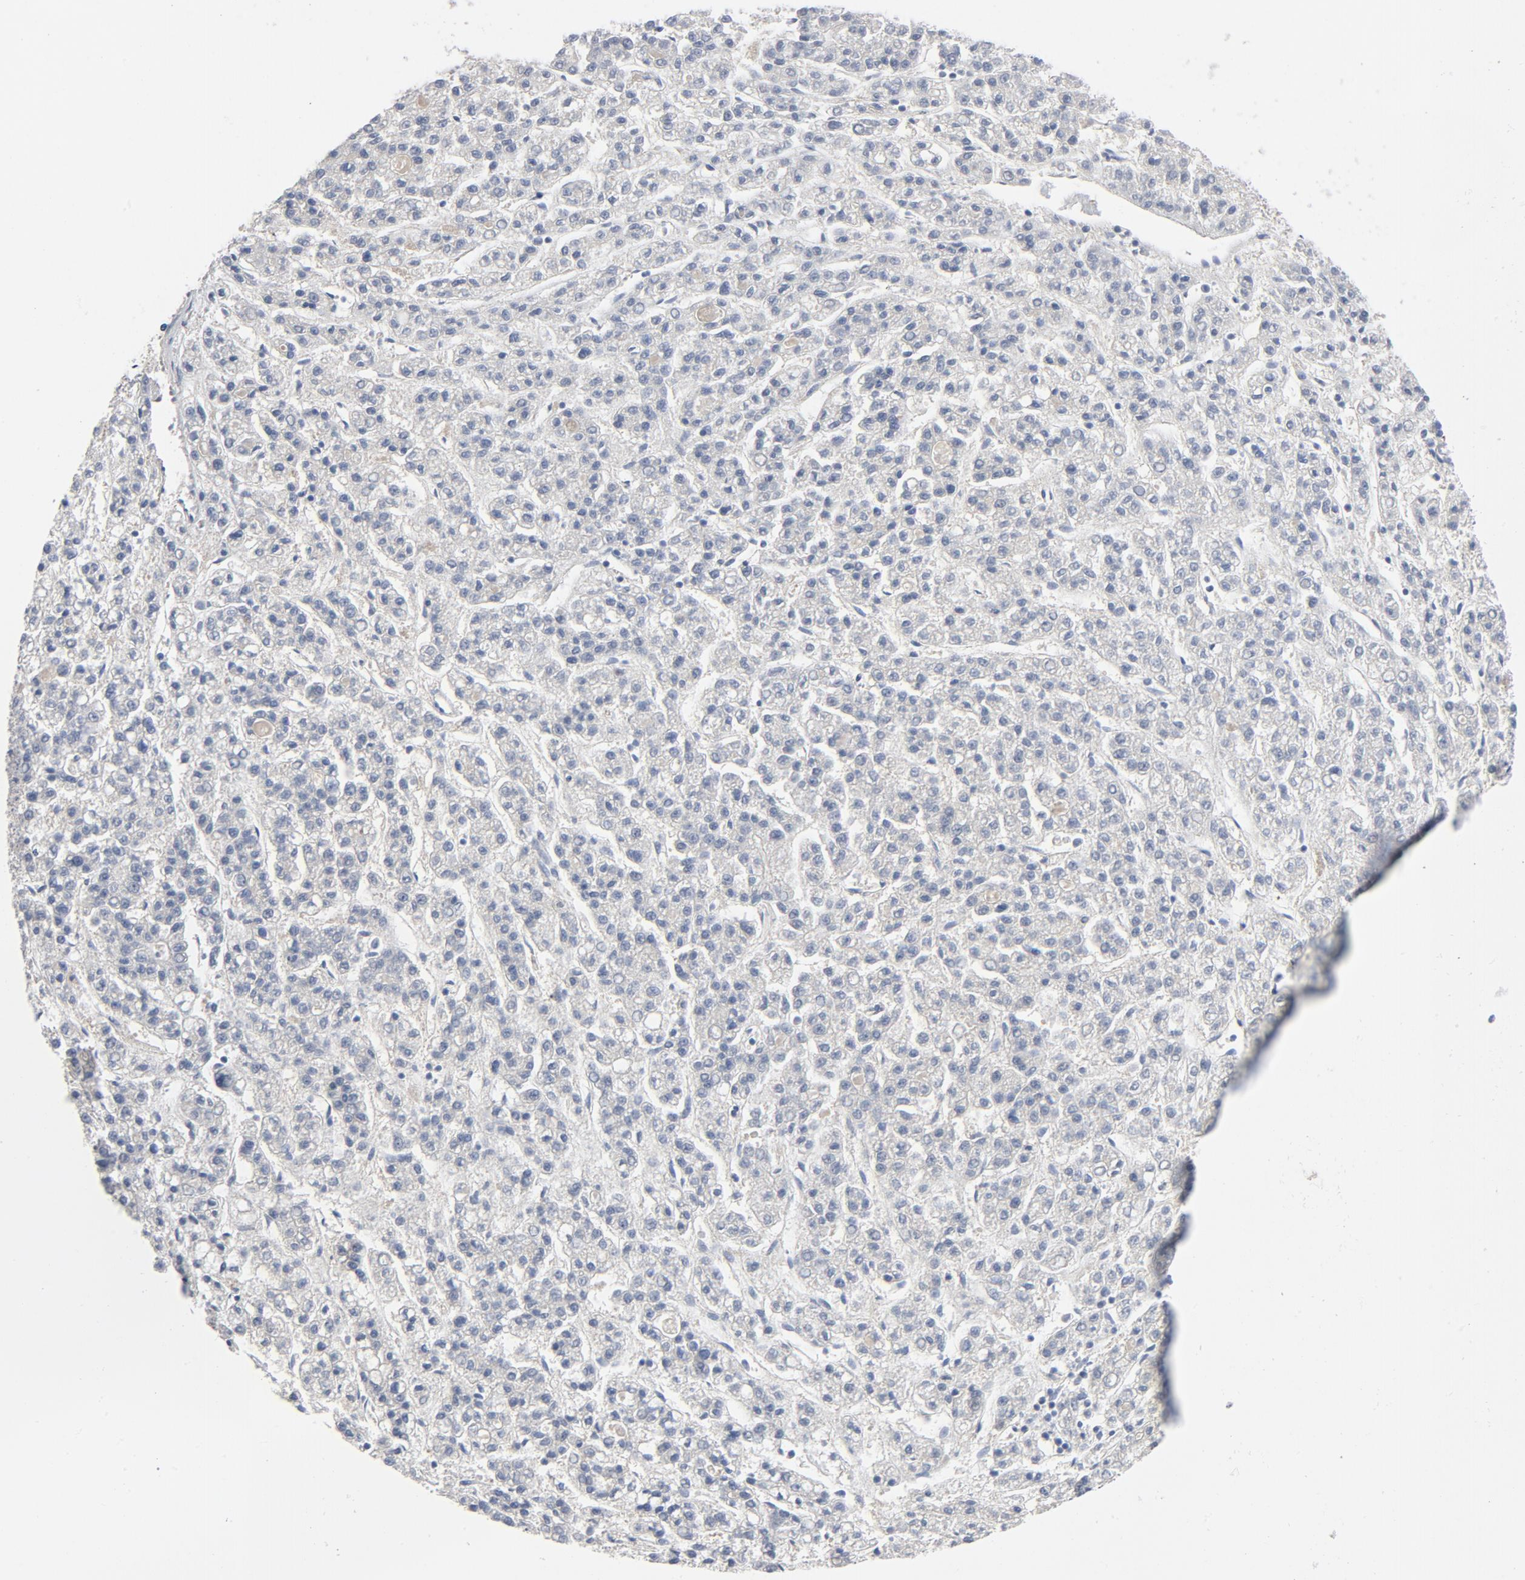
{"staining": {"intensity": "negative", "quantity": "none", "location": "none"}, "tissue": "liver cancer", "cell_type": "Tumor cells", "image_type": "cancer", "snomed": [{"axis": "morphology", "description": "Carcinoma, Hepatocellular, NOS"}, {"axis": "topography", "description": "Liver"}], "caption": "This image is of hepatocellular carcinoma (liver) stained with immunohistochemistry to label a protein in brown with the nuclei are counter-stained blue. There is no positivity in tumor cells.", "gene": "DYNLT3", "patient": {"sex": "male", "age": 70}}